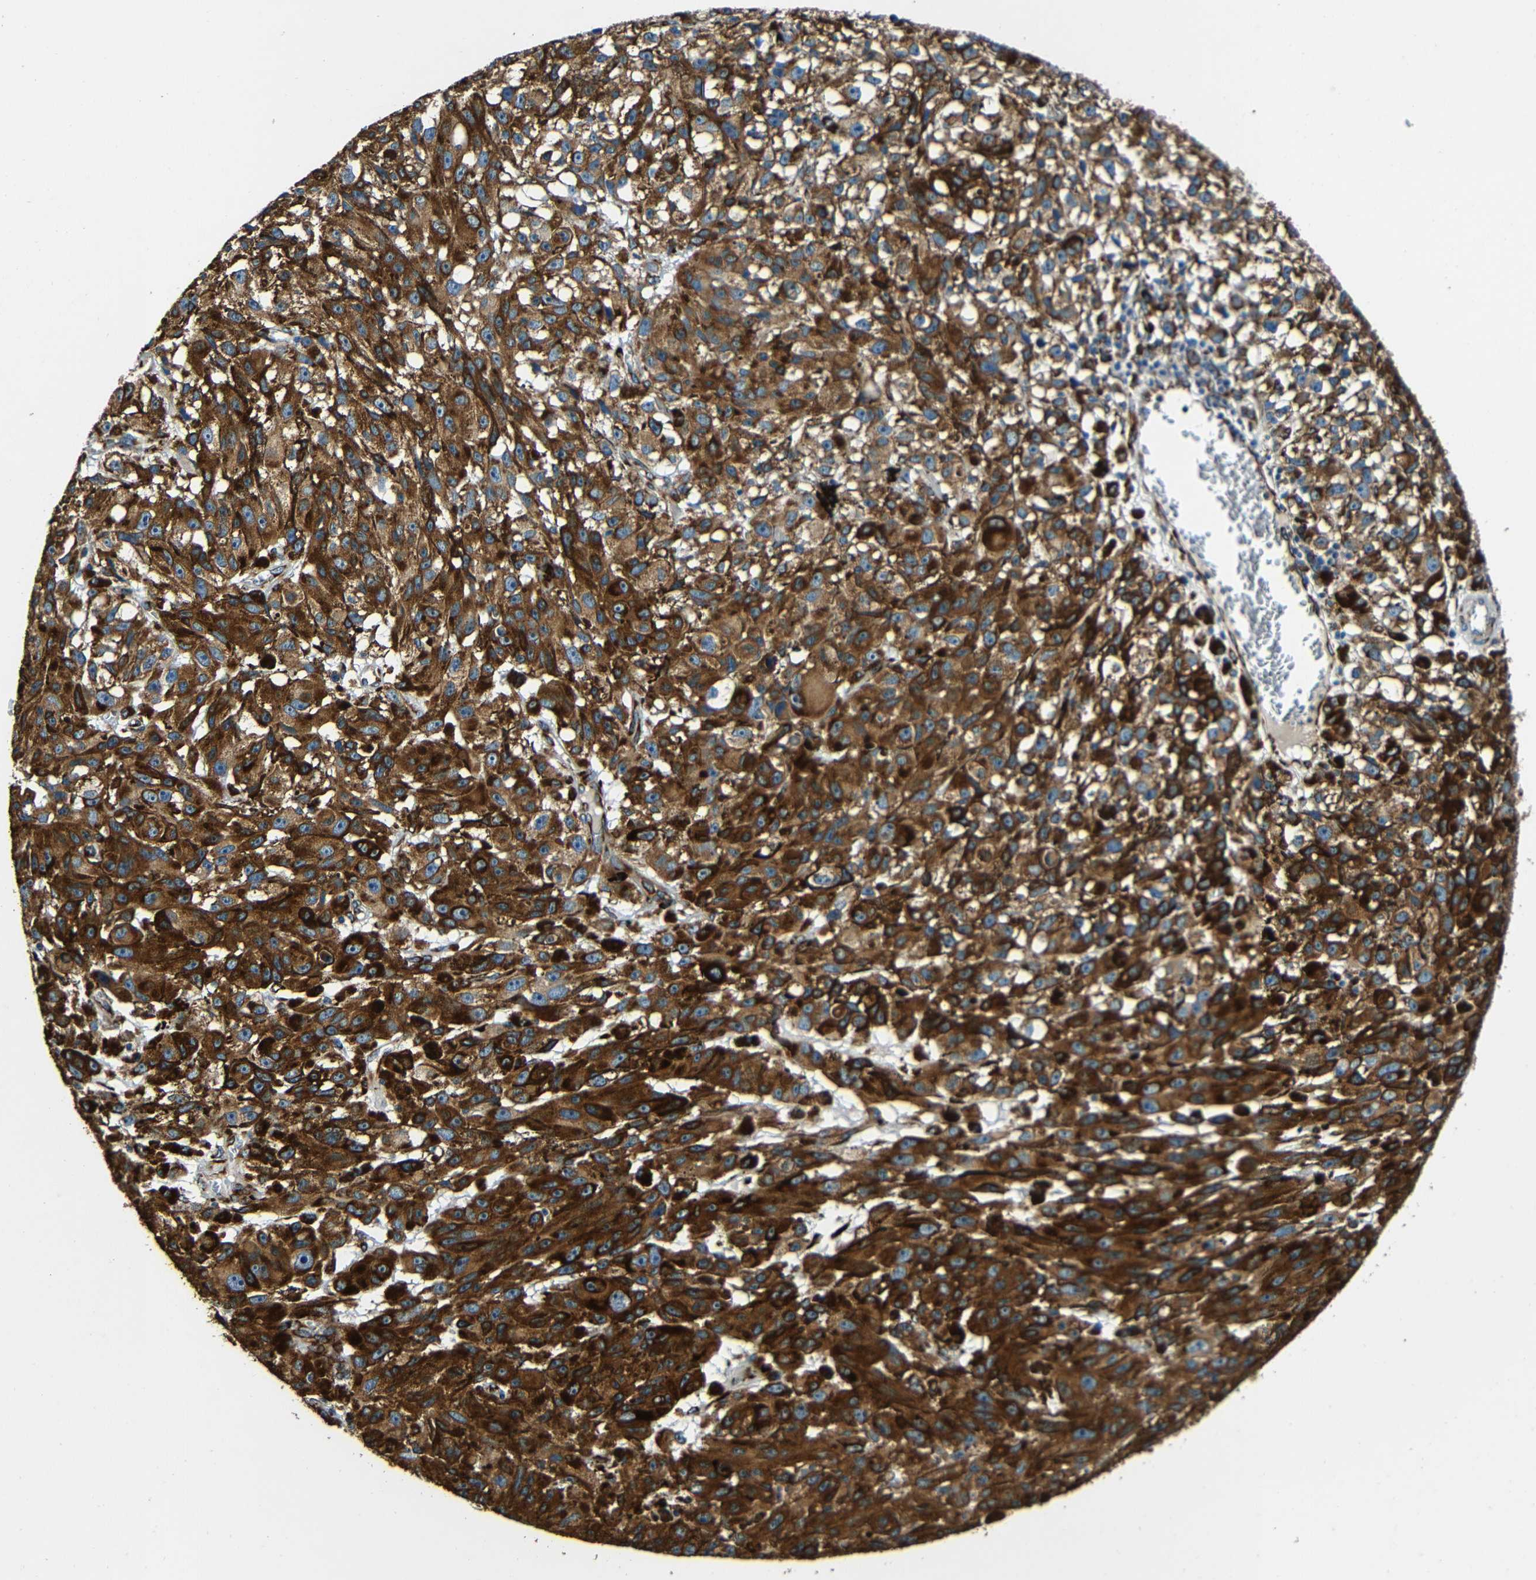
{"staining": {"intensity": "strong", "quantity": ">75%", "location": "cytoplasmic/membranous"}, "tissue": "melanoma", "cell_type": "Tumor cells", "image_type": "cancer", "snomed": [{"axis": "morphology", "description": "Malignant melanoma, NOS"}, {"axis": "topography", "description": "Skin"}], "caption": "The immunohistochemical stain highlights strong cytoplasmic/membranous expression in tumor cells of melanoma tissue.", "gene": "RRBP1", "patient": {"sex": "female", "age": 104}}